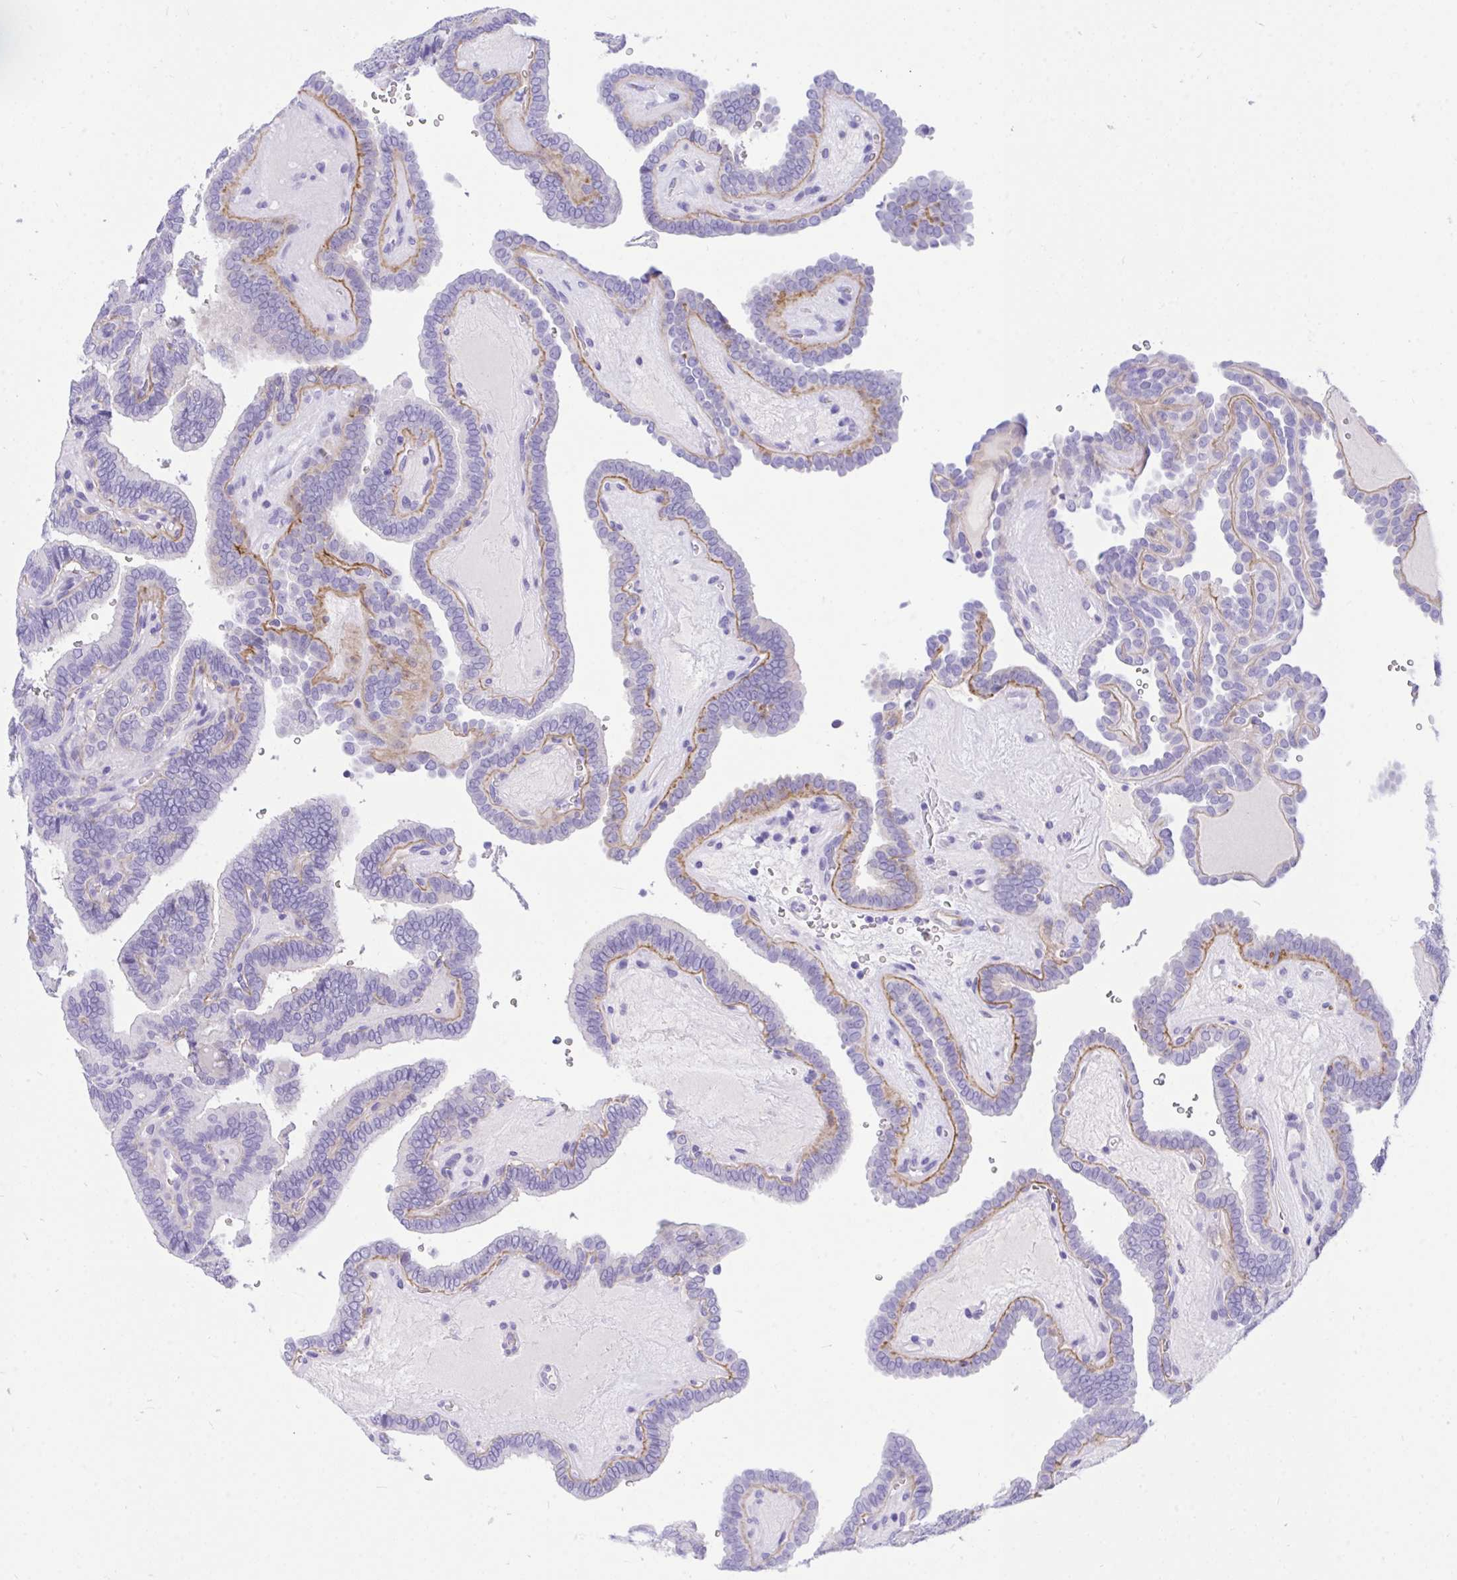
{"staining": {"intensity": "negative", "quantity": "none", "location": "none"}, "tissue": "thyroid cancer", "cell_type": "Tumor cells", "image_type": "cancer", "snomed": [{"axis": "morphology", "description": "Papillary adenocarcinoma, NOS"}, {"axis": "topography", "description": "Thyroid gland"}], "caption": "High power microscopy micrograph of an immunohistochemistry (IHC) histopathology image of thyroid papillary adenocarcinoma, revealing no significant expression in tumor cells. (DAB IHC with hematoxylin counter stain).", "gene": "TLN2", "patient": {"sex": "female", "age": 21}}